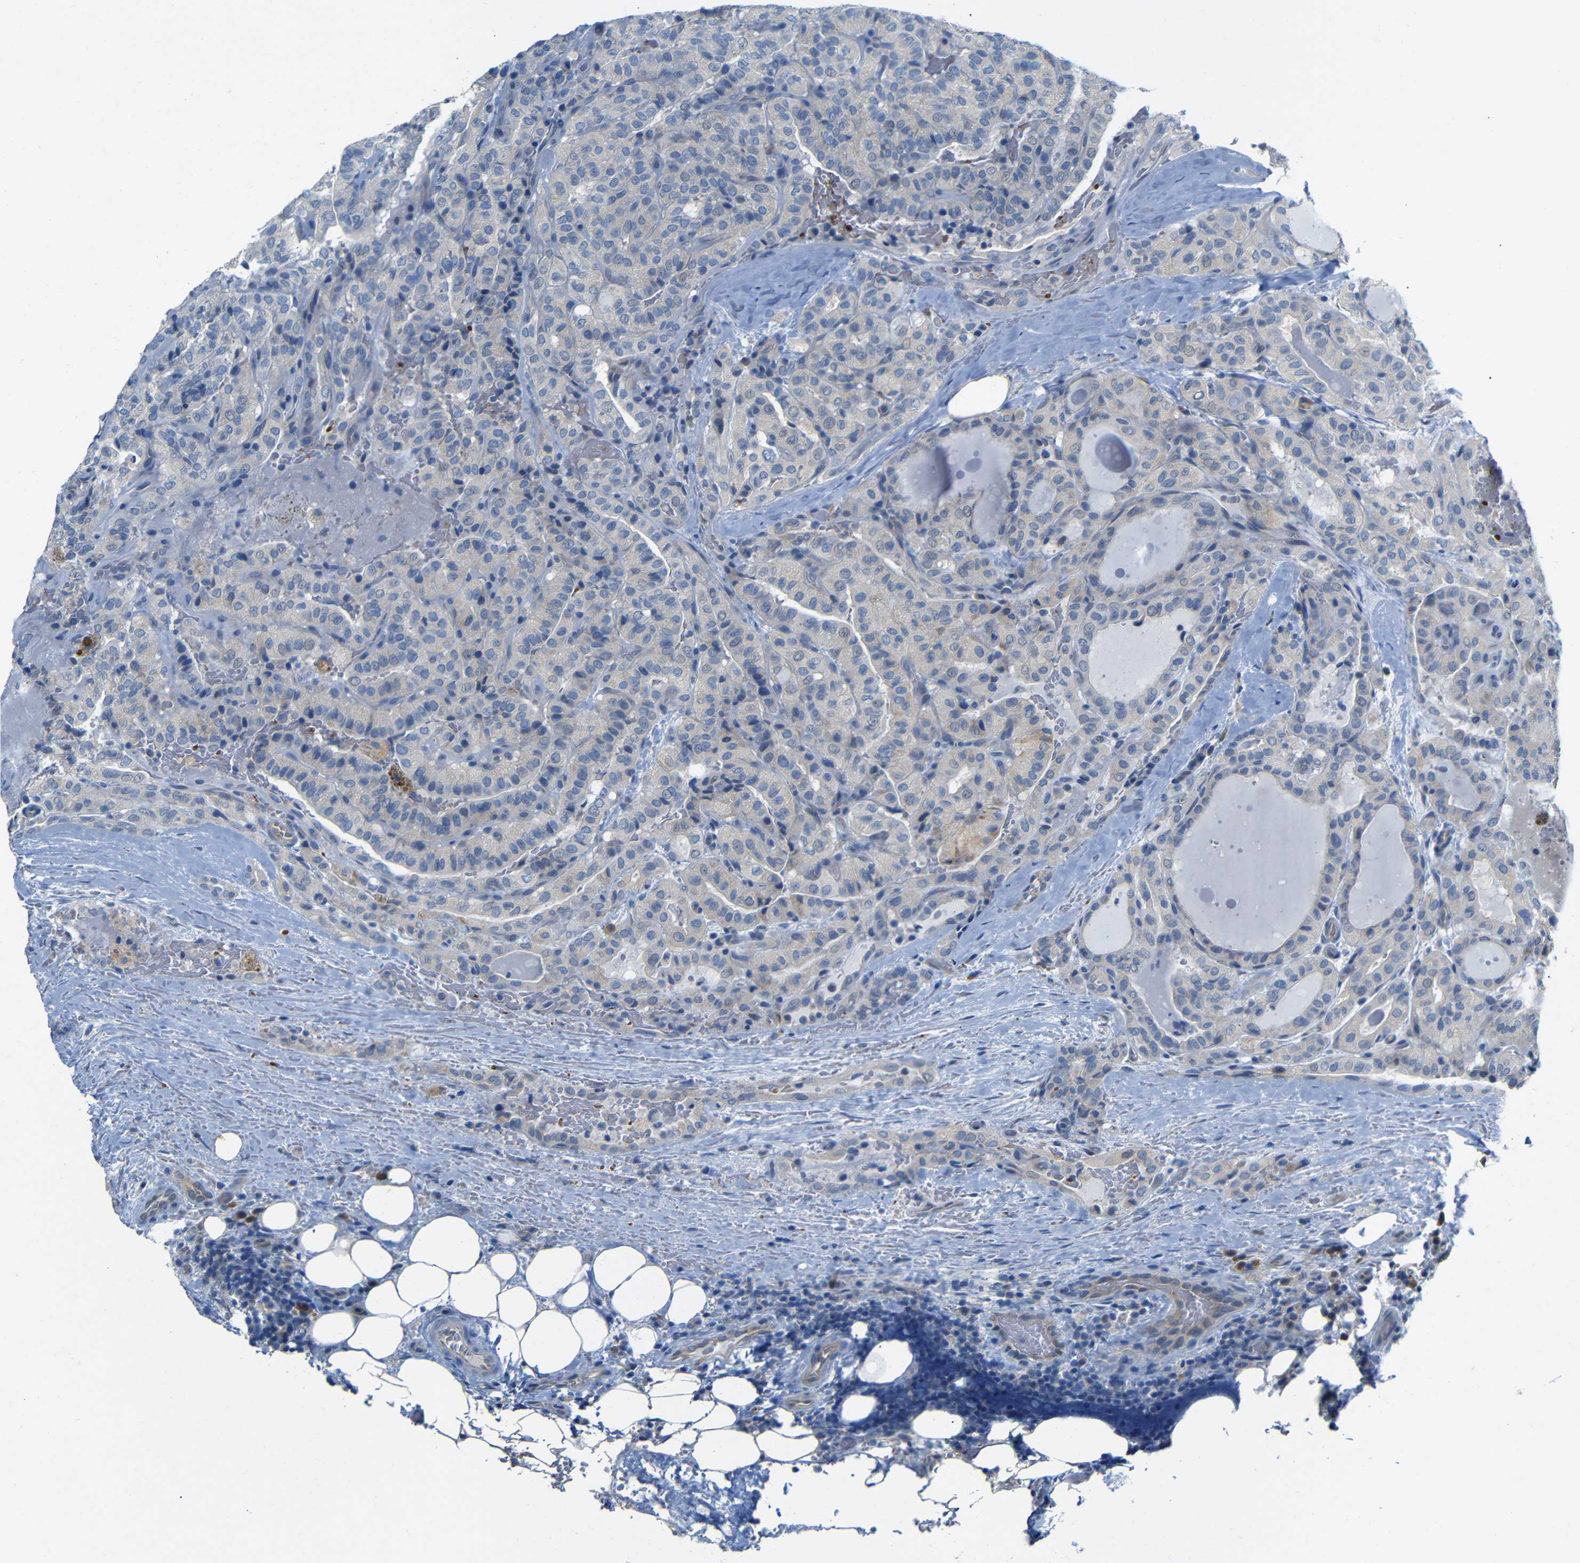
{"staining": {"intensity": "negative", "quantity": "none", "location": "none"}, "tissue": "head and neck cancer", "cell_type": "Tumor cells", "image_type": "cancer", "snomed": [{"axis": "morphology", "description": "Squamous cell carcinoma, NOS"}, {"axis": "topography", "description": "Oral tissue"}, {"axis": "topography", "description": "Head-Neck"}], "caption": "A photomicrograph of squamous cell carcinoma (head and neck) stained for a protein demonstrates no brown staining in tumor cells.", "gene": "TBC1D32", "patient": {"sex": "female", "age": 50}}